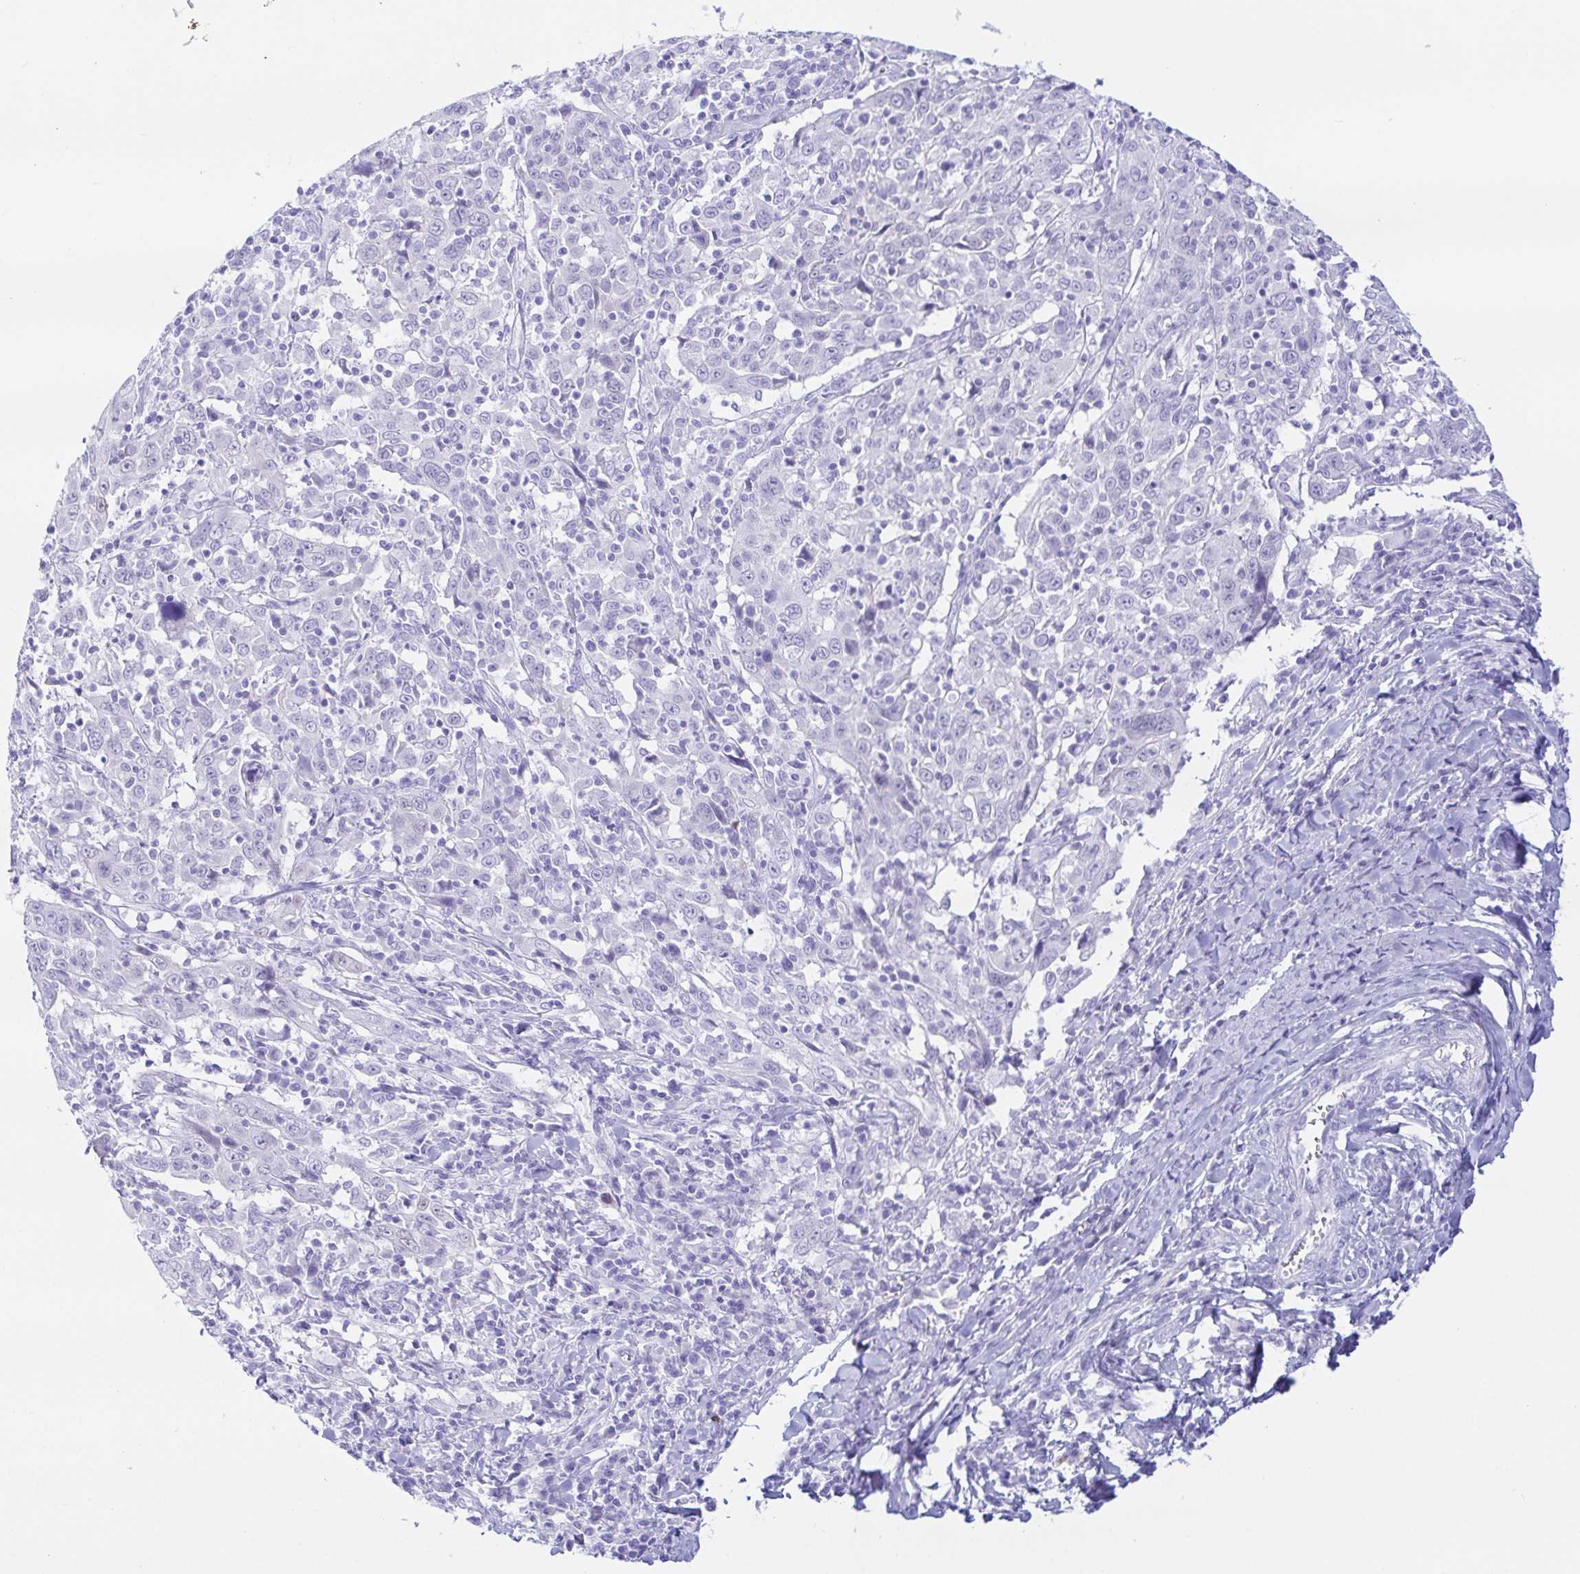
{"staining": {"intensity": "negative", "quantity": "none", "location": "none"}, "tissue": "cervical cancer", "cell_type": "Tumor cells", "image_type": "cancer", "snomed": [{"axis": "morphology", "description": "Squamous cell carcinoma, NOS"}, {"axis": "topography", "description": "Cervix"}], "caption": "Tumor cells show no significant positivity in cervical squamous cell carcinoma. Brightfield microscopy of immunohistochemistry stained with DAB (3,3'-diaminobenzidine) (brown) and hematoxylin (blue), captured at high magnification.", "gene": "PAX8", "patient": {"sex": "female", "age": 46}}